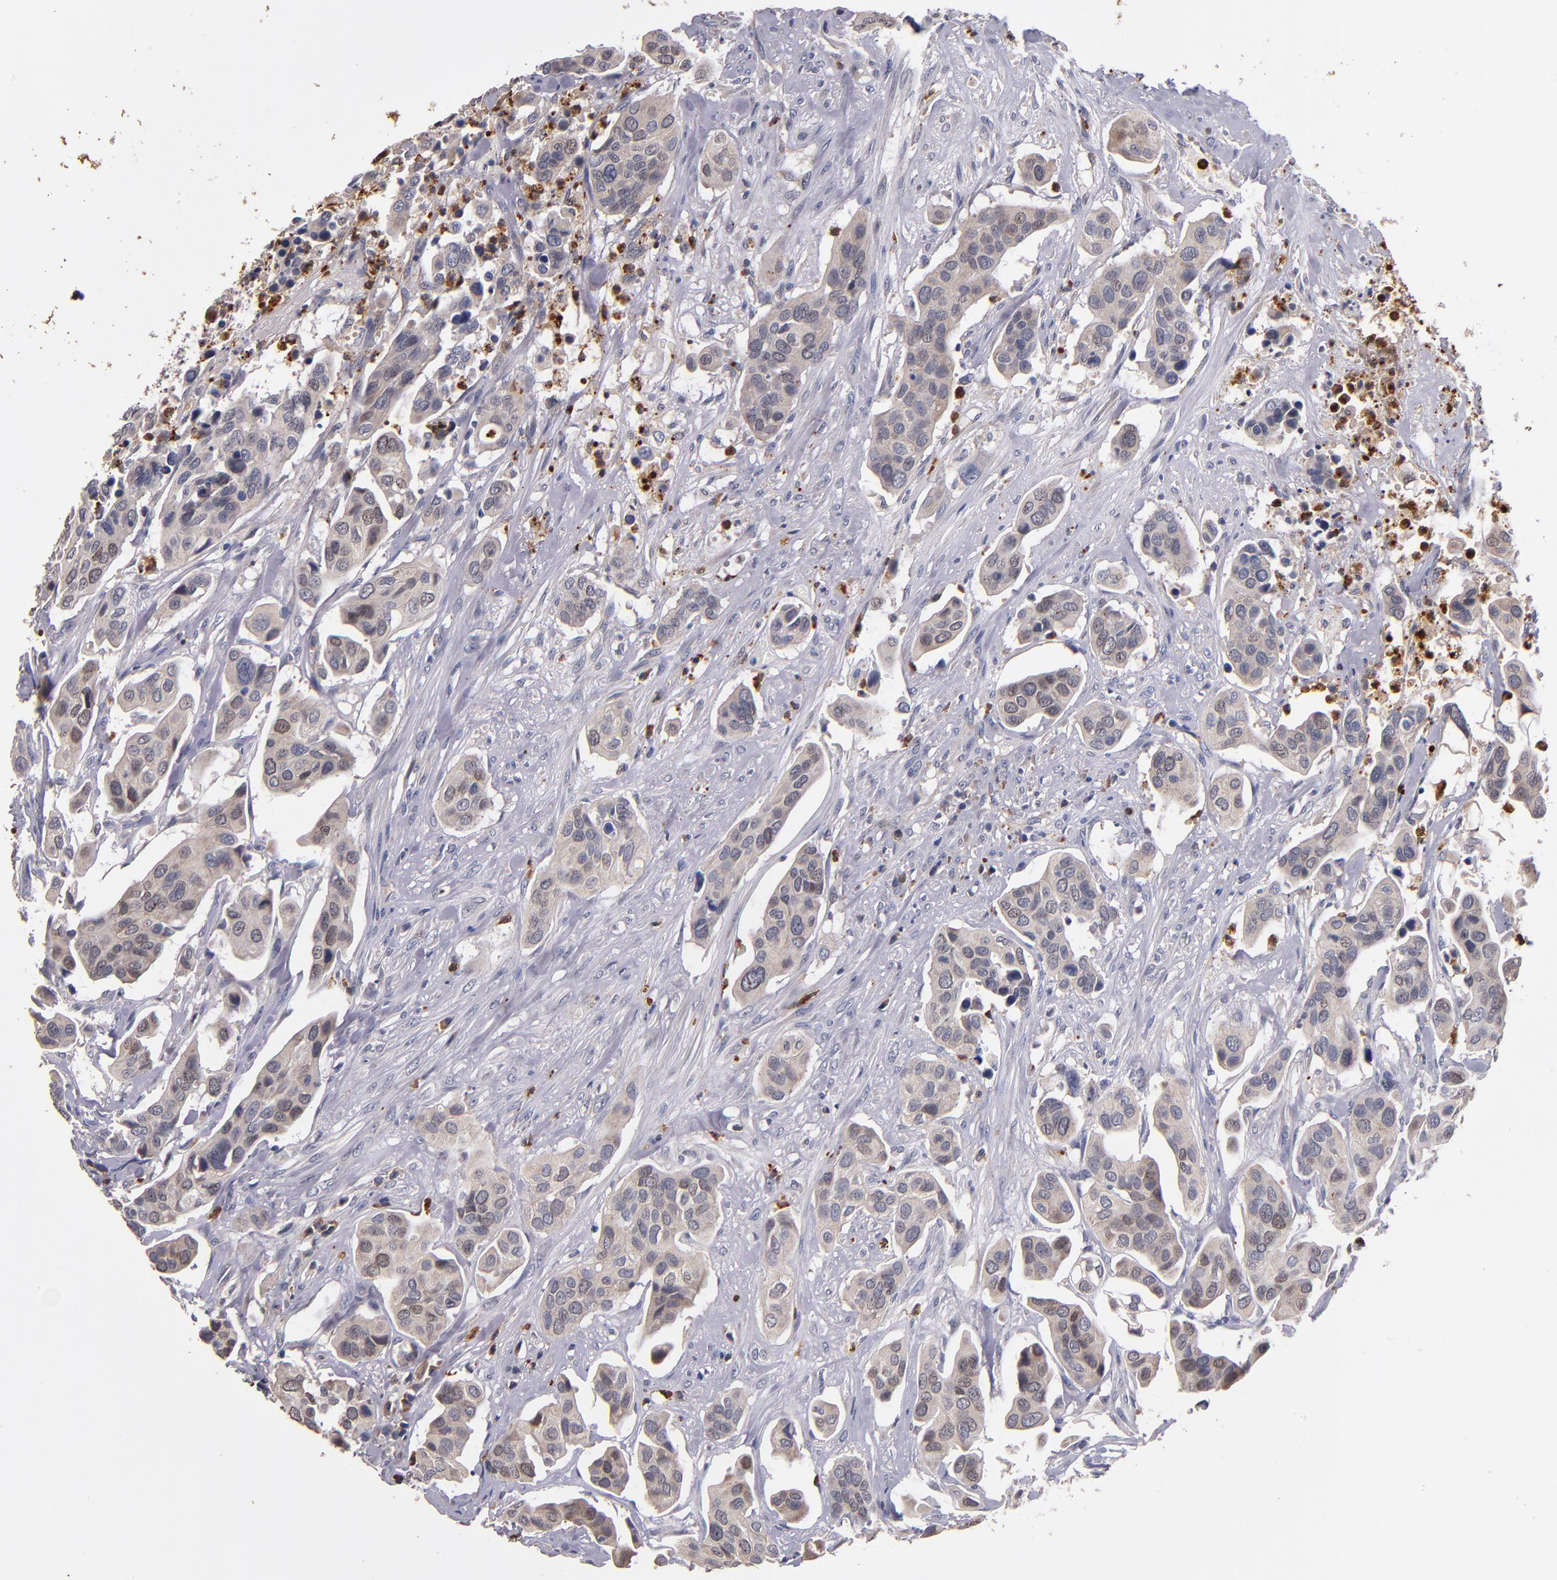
{"staining": {"intensity": "negative", "quantity": "none", "location": "none"}, "tissue": "urothelial cancer", "cell_type": "Tumor cells", "image_type": "cancer", "snomed": [{"axis": "morphology", "description": "Adenocarcinoma, NOS"}, {"axis": "topography", "description": "Urinary bladder"}], "caption": "An image of adenocarcinoma stained for a protein shows no brown staining in tumor cells.", "gene": "TTLL12", "patient": {"sex": "male", "age": 61}}